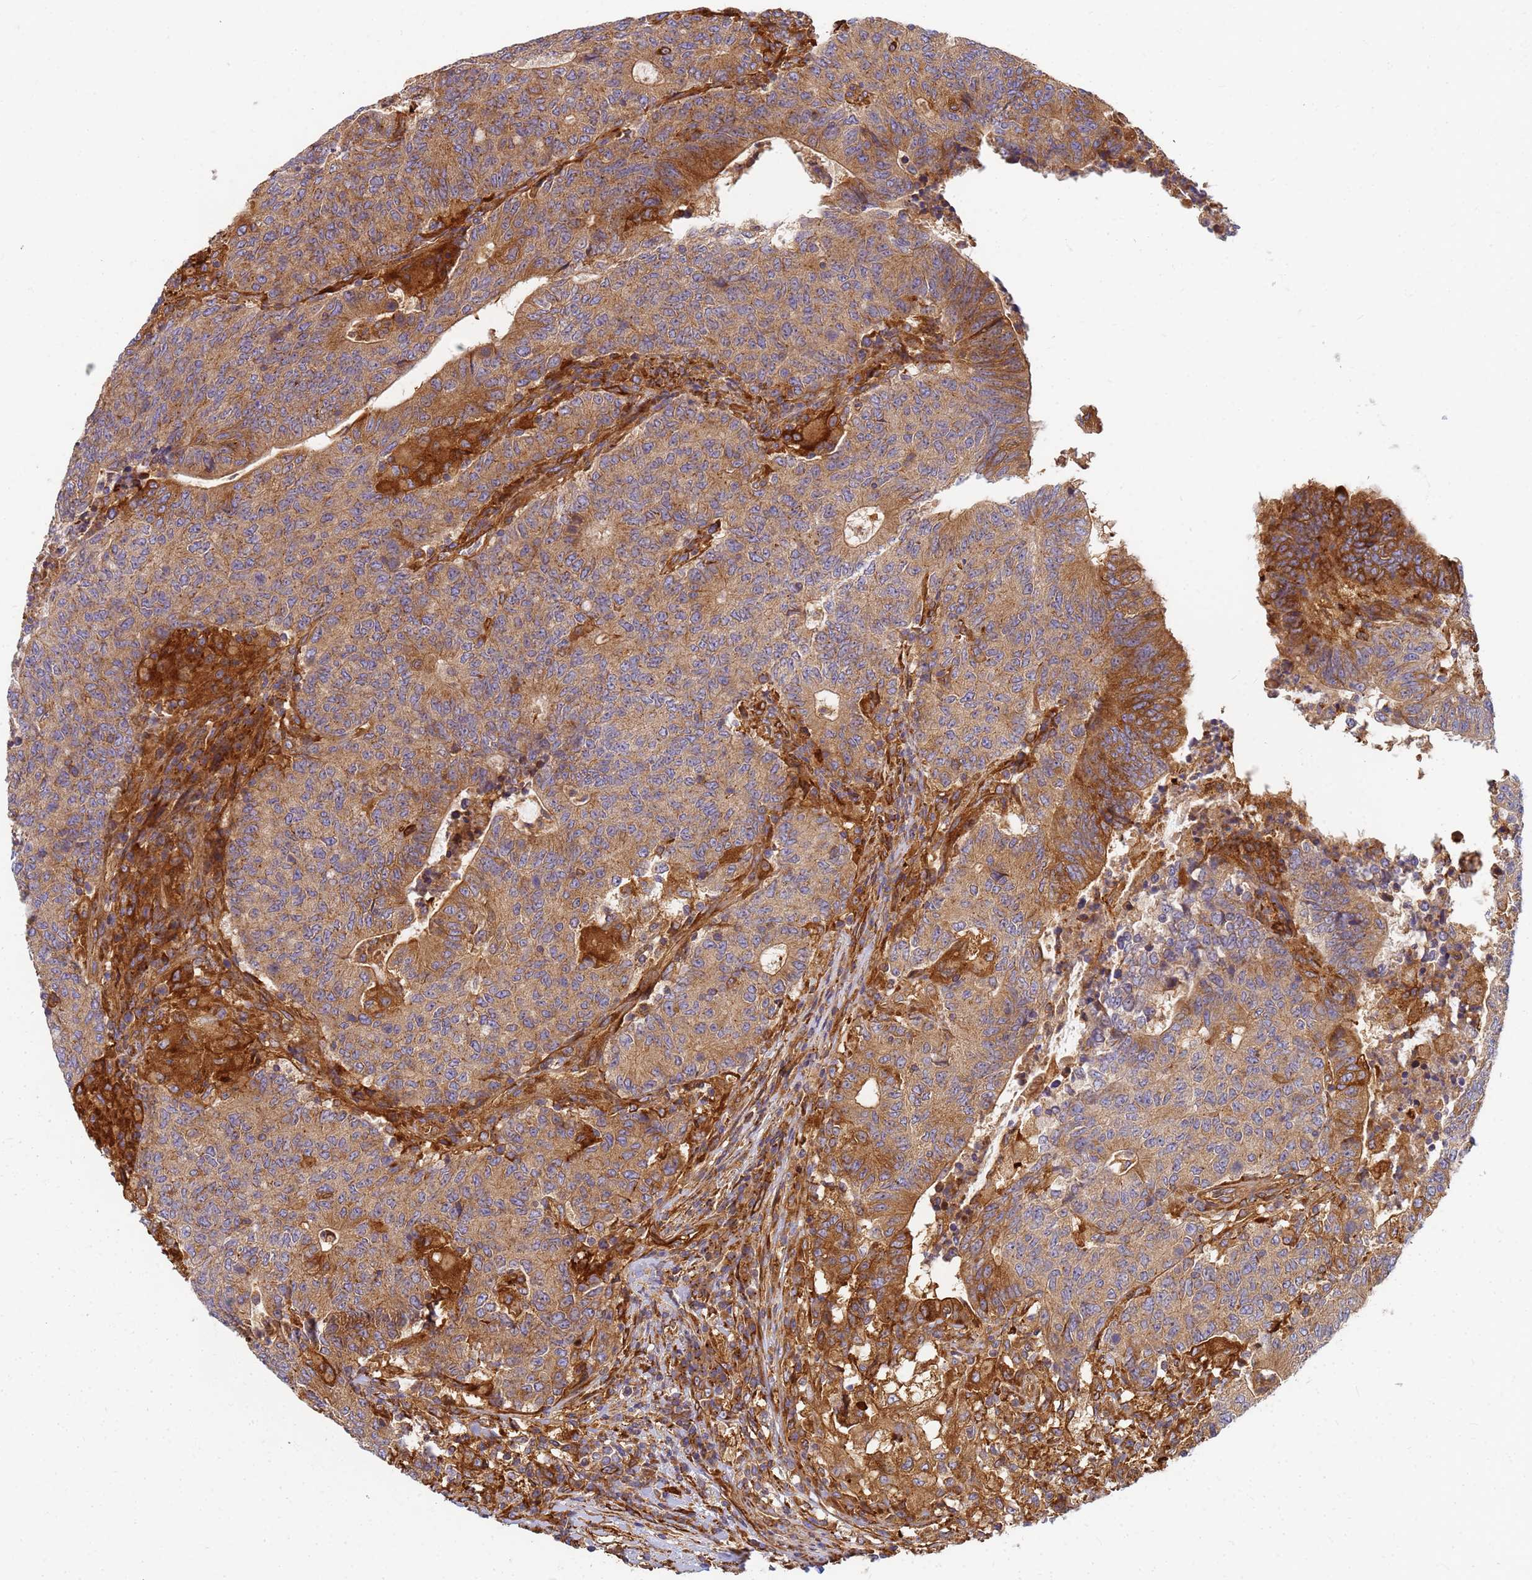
{"staining": {"intensity": "moderate", "quantity": ">75%", "location": "cytoplasmic/membranous"}, "tissue": "colorectal cancer", "cell_type": "Tumor cells", "image_type": "cancer", "snomed": [{"axis": "morphology", "description": "Adenocarcinoma, NOS"}, {"axis": "topography", "description": "Colon"}], "caption": "A brown stain shows moderate cytoplasmic/membranous staining of a protein in colorectal cancer tumor cells.", "gene": "C2CD5", "patient": {"sex": "female", "age": 75}}